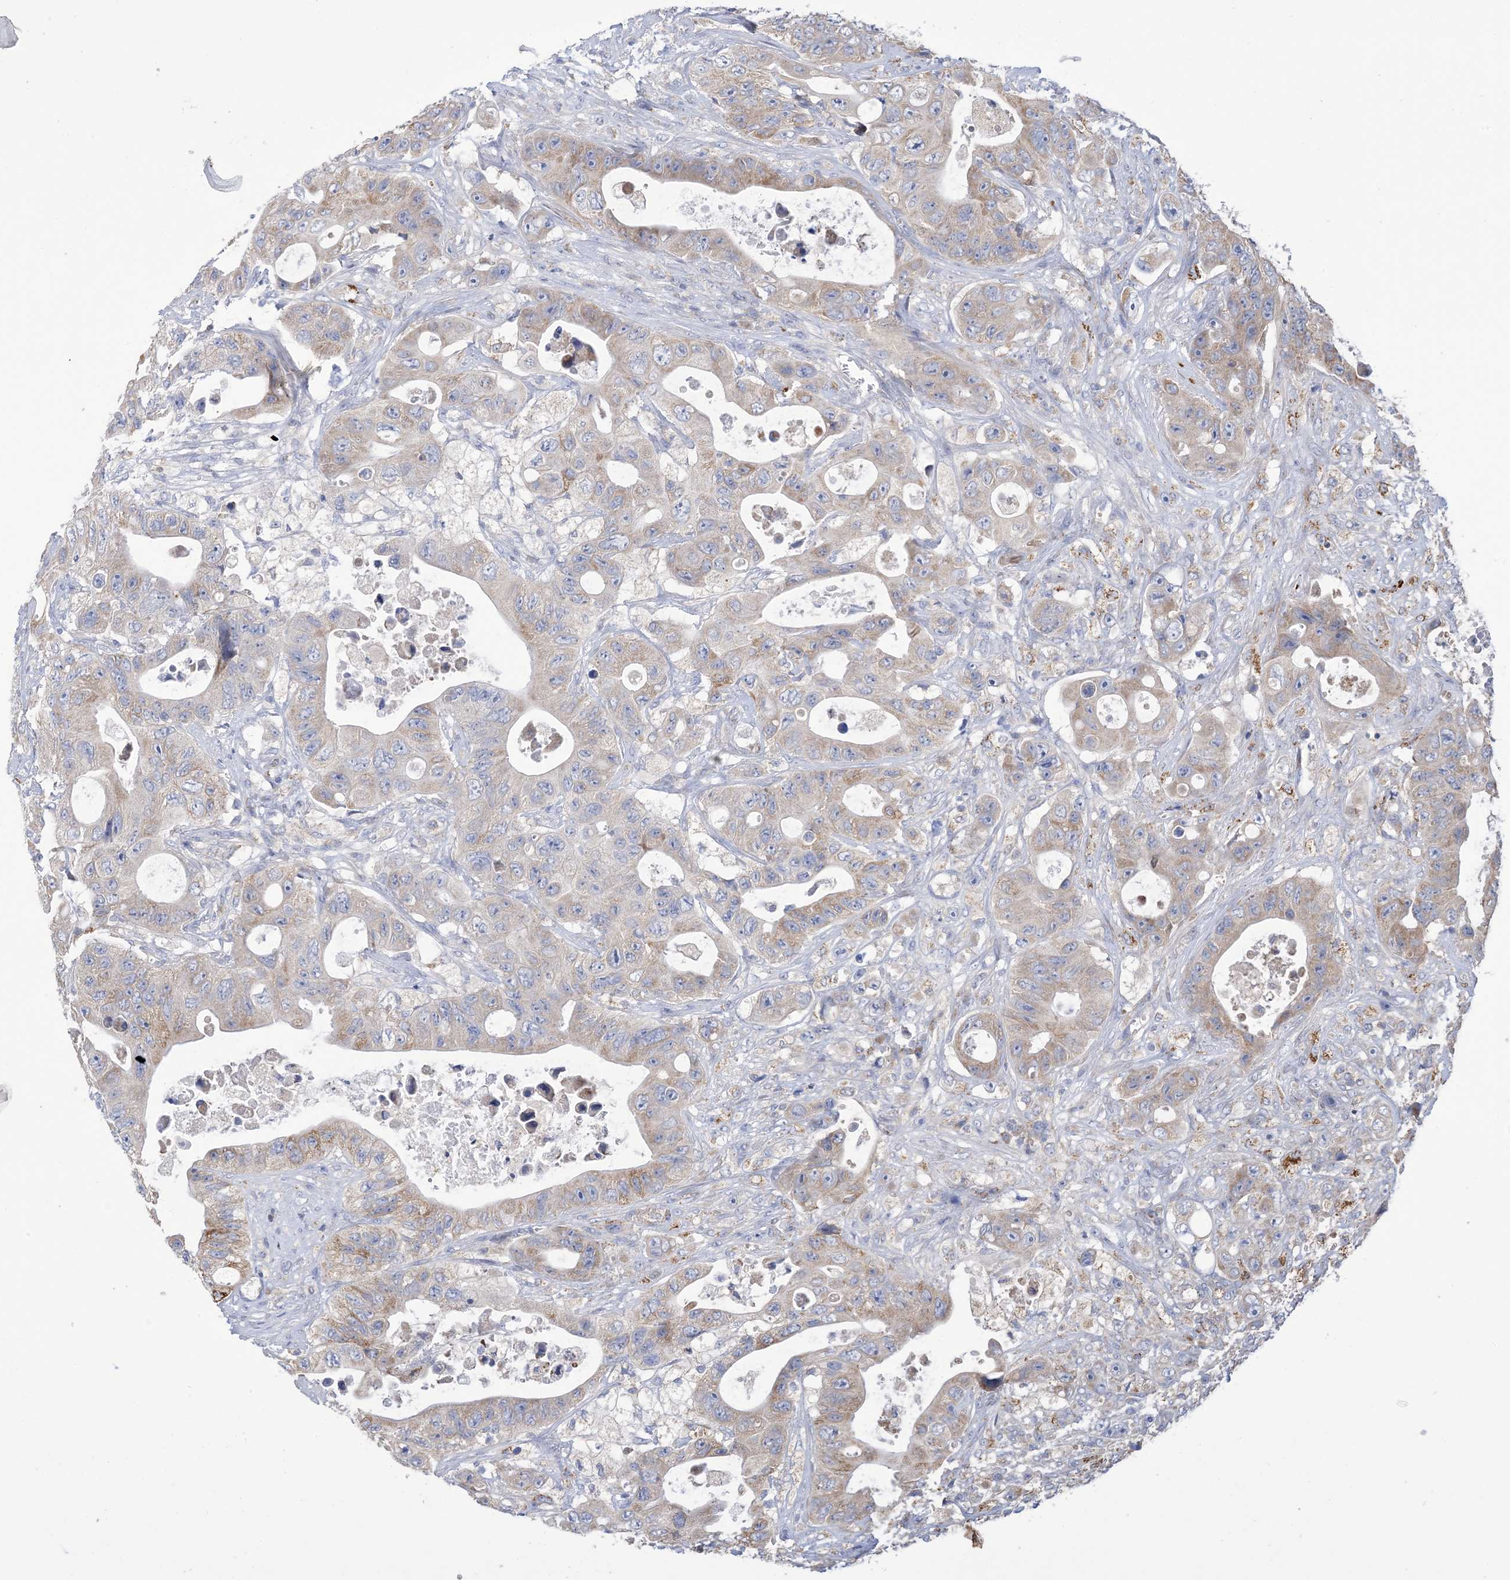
{"staining": {"intensity": "moderate", "quantity": "<25%", "location": "cytoplasmic/membranous"}, "tissue": "colorectal cancer", "cell_type": "Tumor cells", "image_type": "cancer", "snomed": [{"axis": "morphology", "description": "Adenocarcinoma, NOS"}, {"axis": "topography", "description": "Colon"}], "caption": "Protein expression analysis of human adenocarcinoma (colorectal) reveals moderate cytoplasmic/membranous expression in approximately <25% of tumor cells.", "gene": "CLEC16A", "patient": {"sex": "female", "age": 46}}